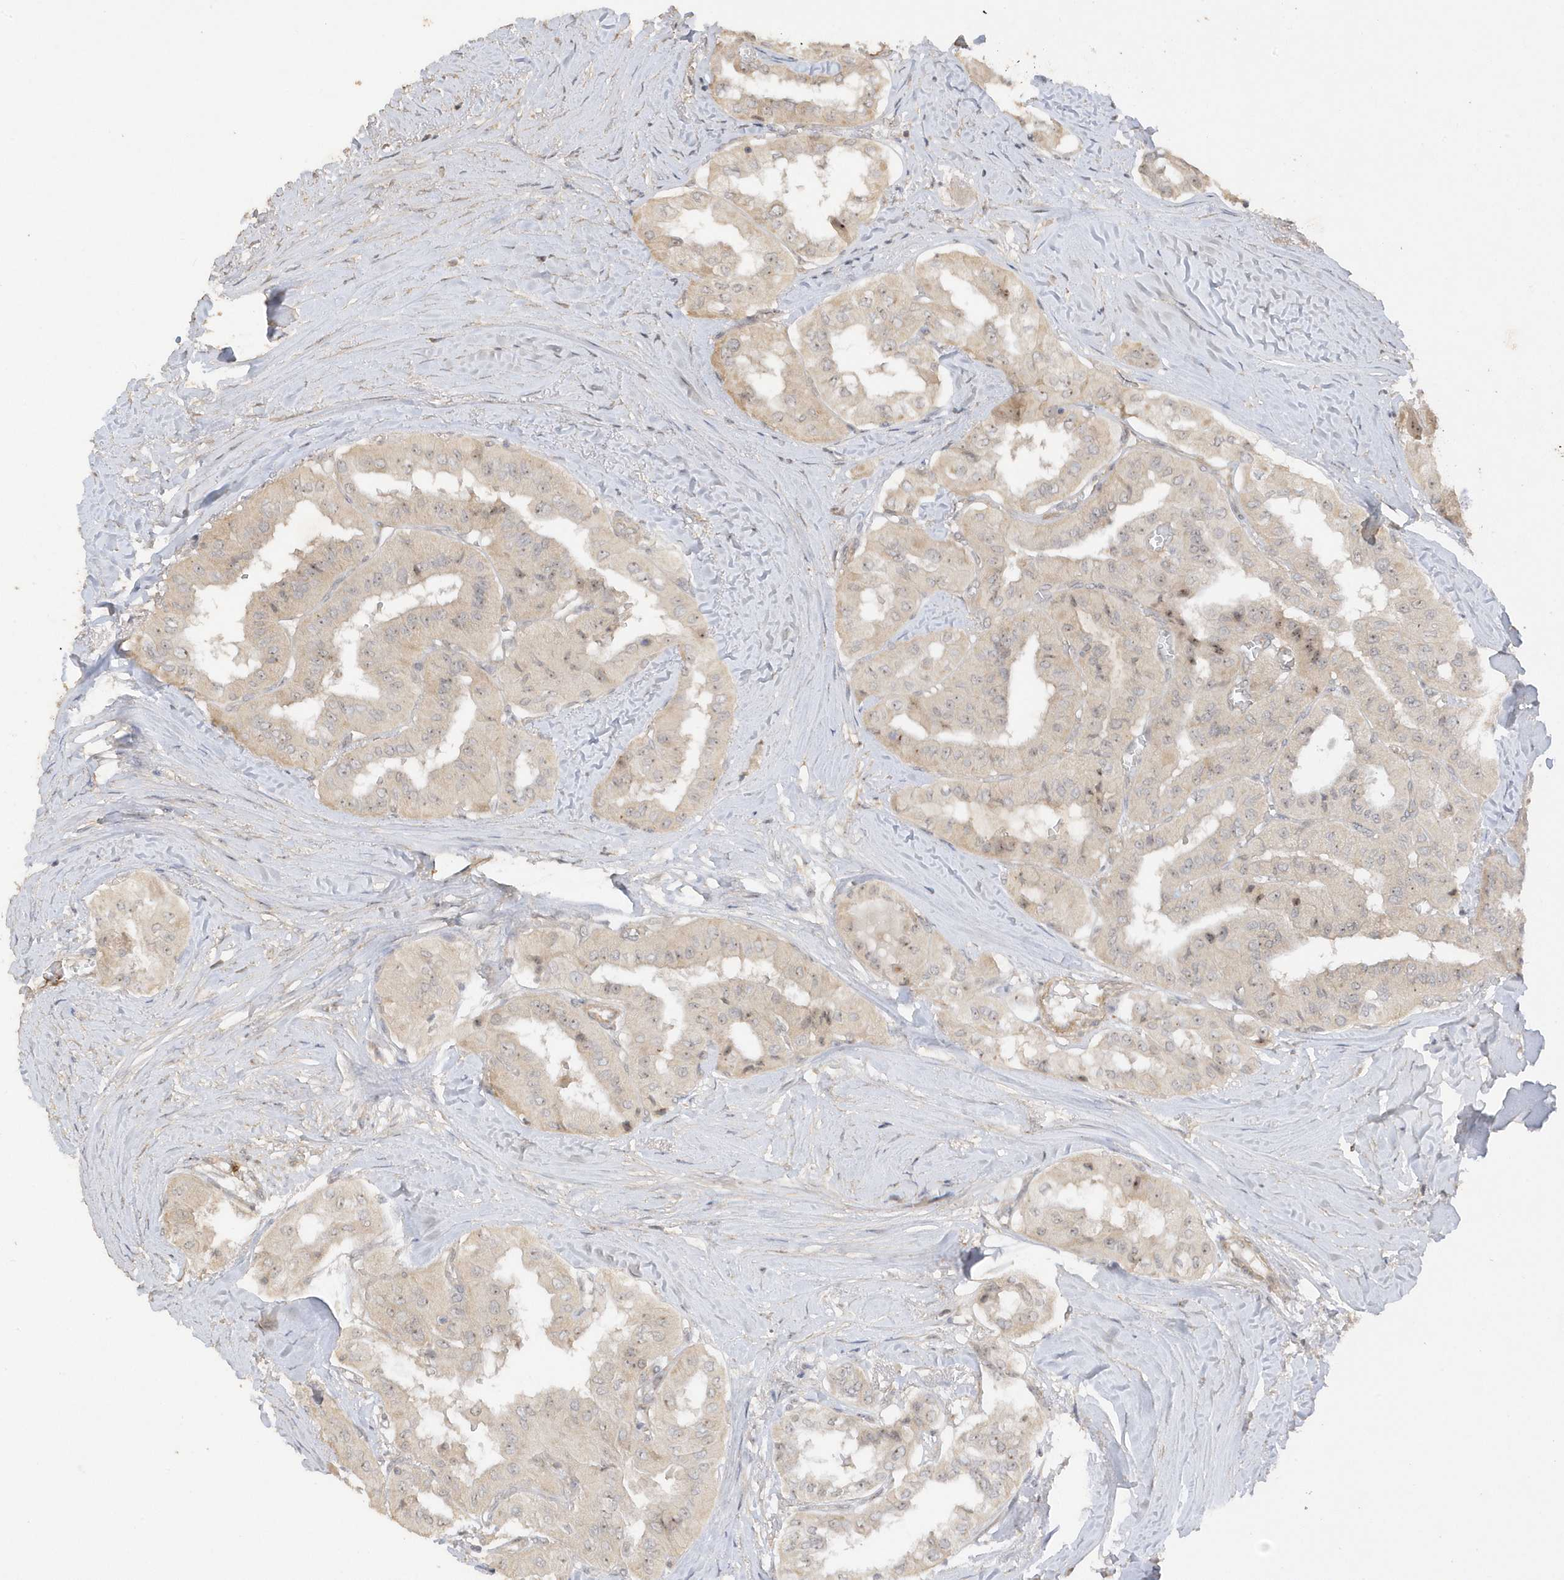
{"staining": {"intensity": "moderate", "quantity": "<25%", "location": "nuclear"}, "tissue": "thyroid cancer", "cell_type": "Tumor cells", "image_type": "cancer", "snomed": [{"axis": "morphology", "description": "Papillary adenocarcinoma, NOS"}, {"axis": "topography", "description": "Thyroid gland"}], "caption": "Moderate nuclear positivity for a protein is appreciated in approximately <25% of tumor cells of thyroid cancer using immunohistochemistry (IHC).", "gene": "DDX18", "patient": {"sex": "female", "age": 59}}